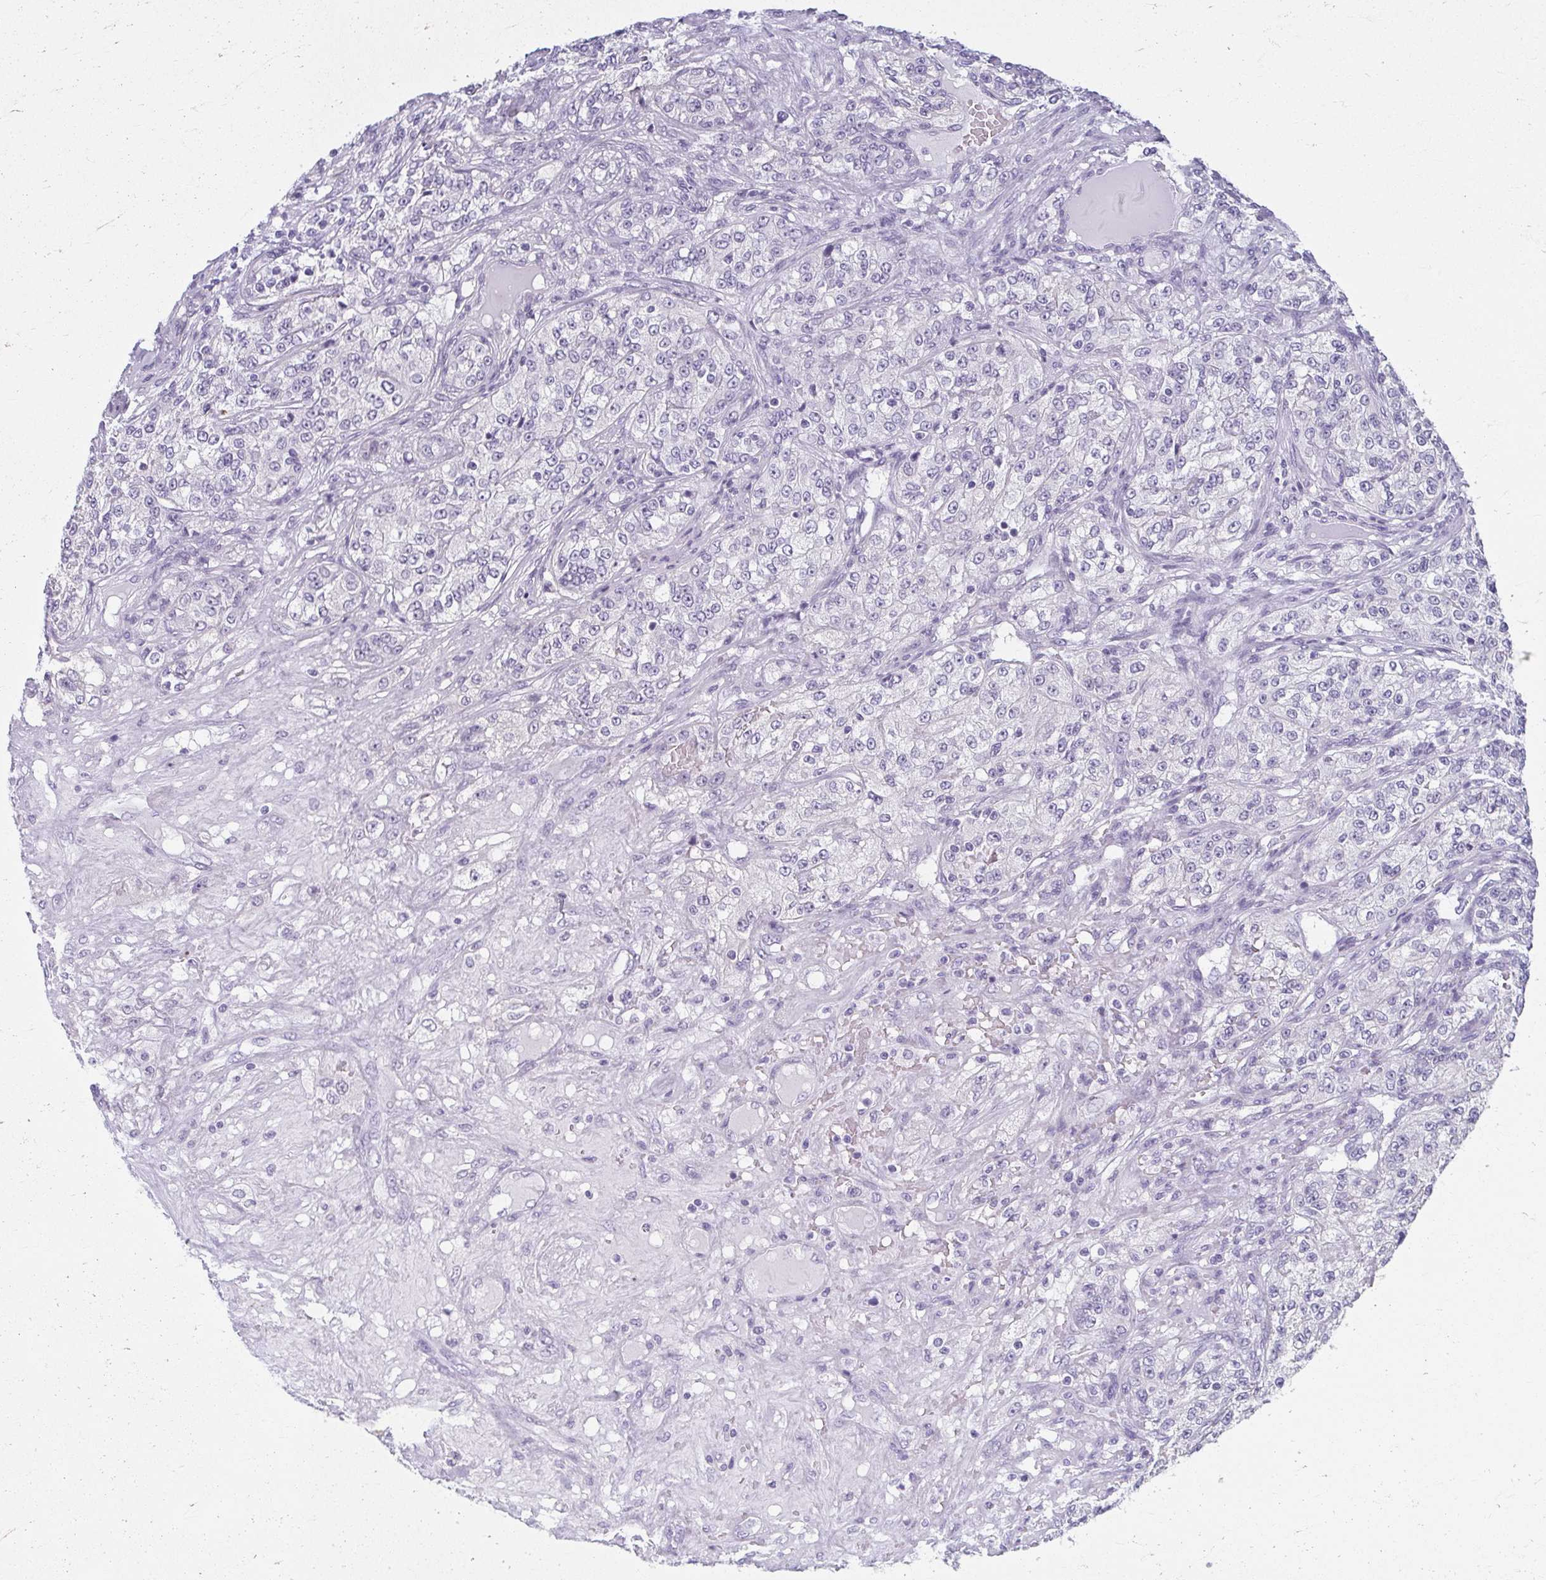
{"staining": {"intensity": "negative", "quantity": "none", "location": "none"}, "tissue": "renal cancer", "cell_type": "Tumor cells", "image_type": "cancer", "snomed": [{"axis": "morphology", "description": "Adenocarcinoma, NOS"}, {"axis": "topography", "description": "Kidney"}], "caption": "This is a image of immunohistochemistry staining of renal cancer, which shows no expression in tumor cells. (IHC, brightfield microscopy, high magnification).", "gene": "MOBP", "patient": {"sex": "female", "age": 63}}